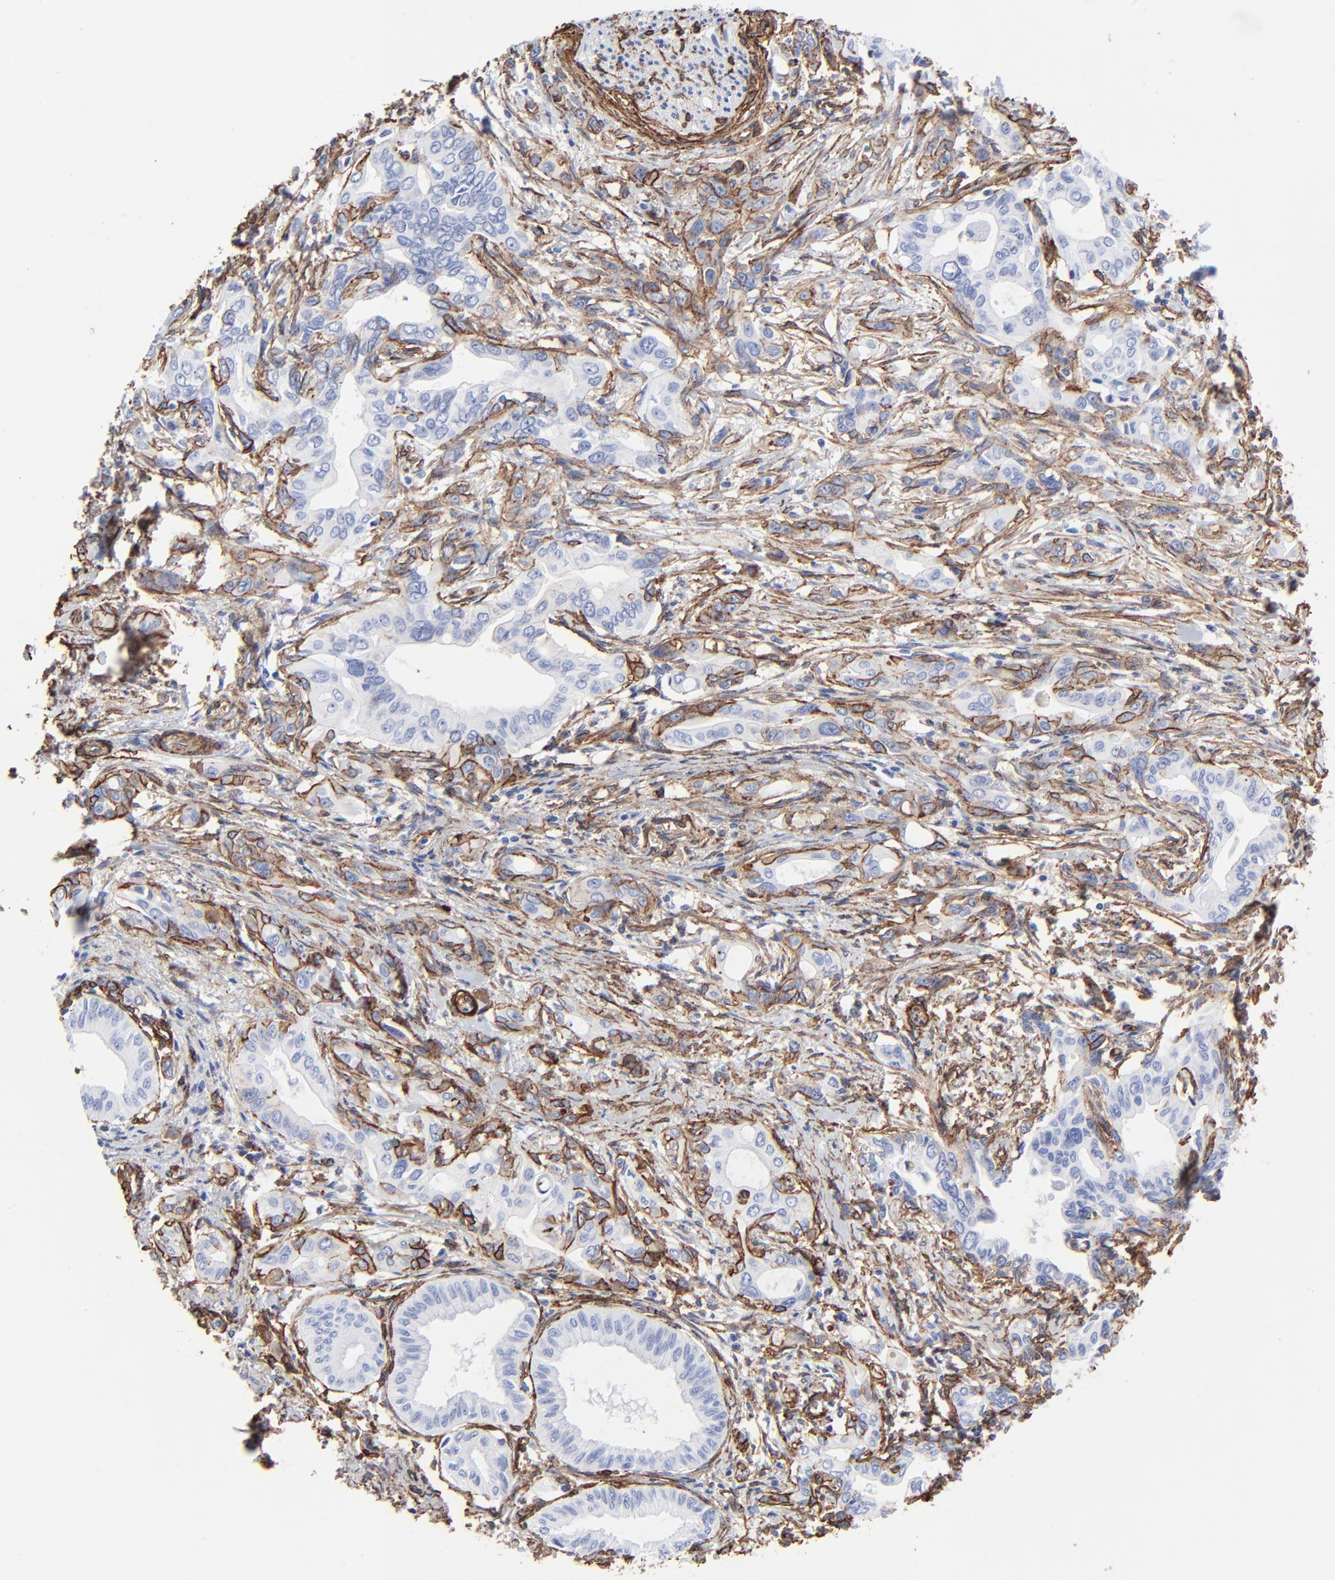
{"staining": {"intensity": "negative", "quantity": "none", "location": "none"}, "tissue": "pancreatic cancer", "cell_type": "Tumor cells", "image_type": "cancer", "snomed": [{"axis": "morphology", "description": "Adenocarcinoma, NOS"}, {"axis": "topography", "description": "Pancreas"}], "caption": "Pancreatic cancer was stained to show a protein in brown. There is no significant expression in tumor cells. (Brightfield microscopy of DAB immunohistochemistry at high magnification).", "gene": "CAV1", "patient": {"sex": "female", "age": 60}}